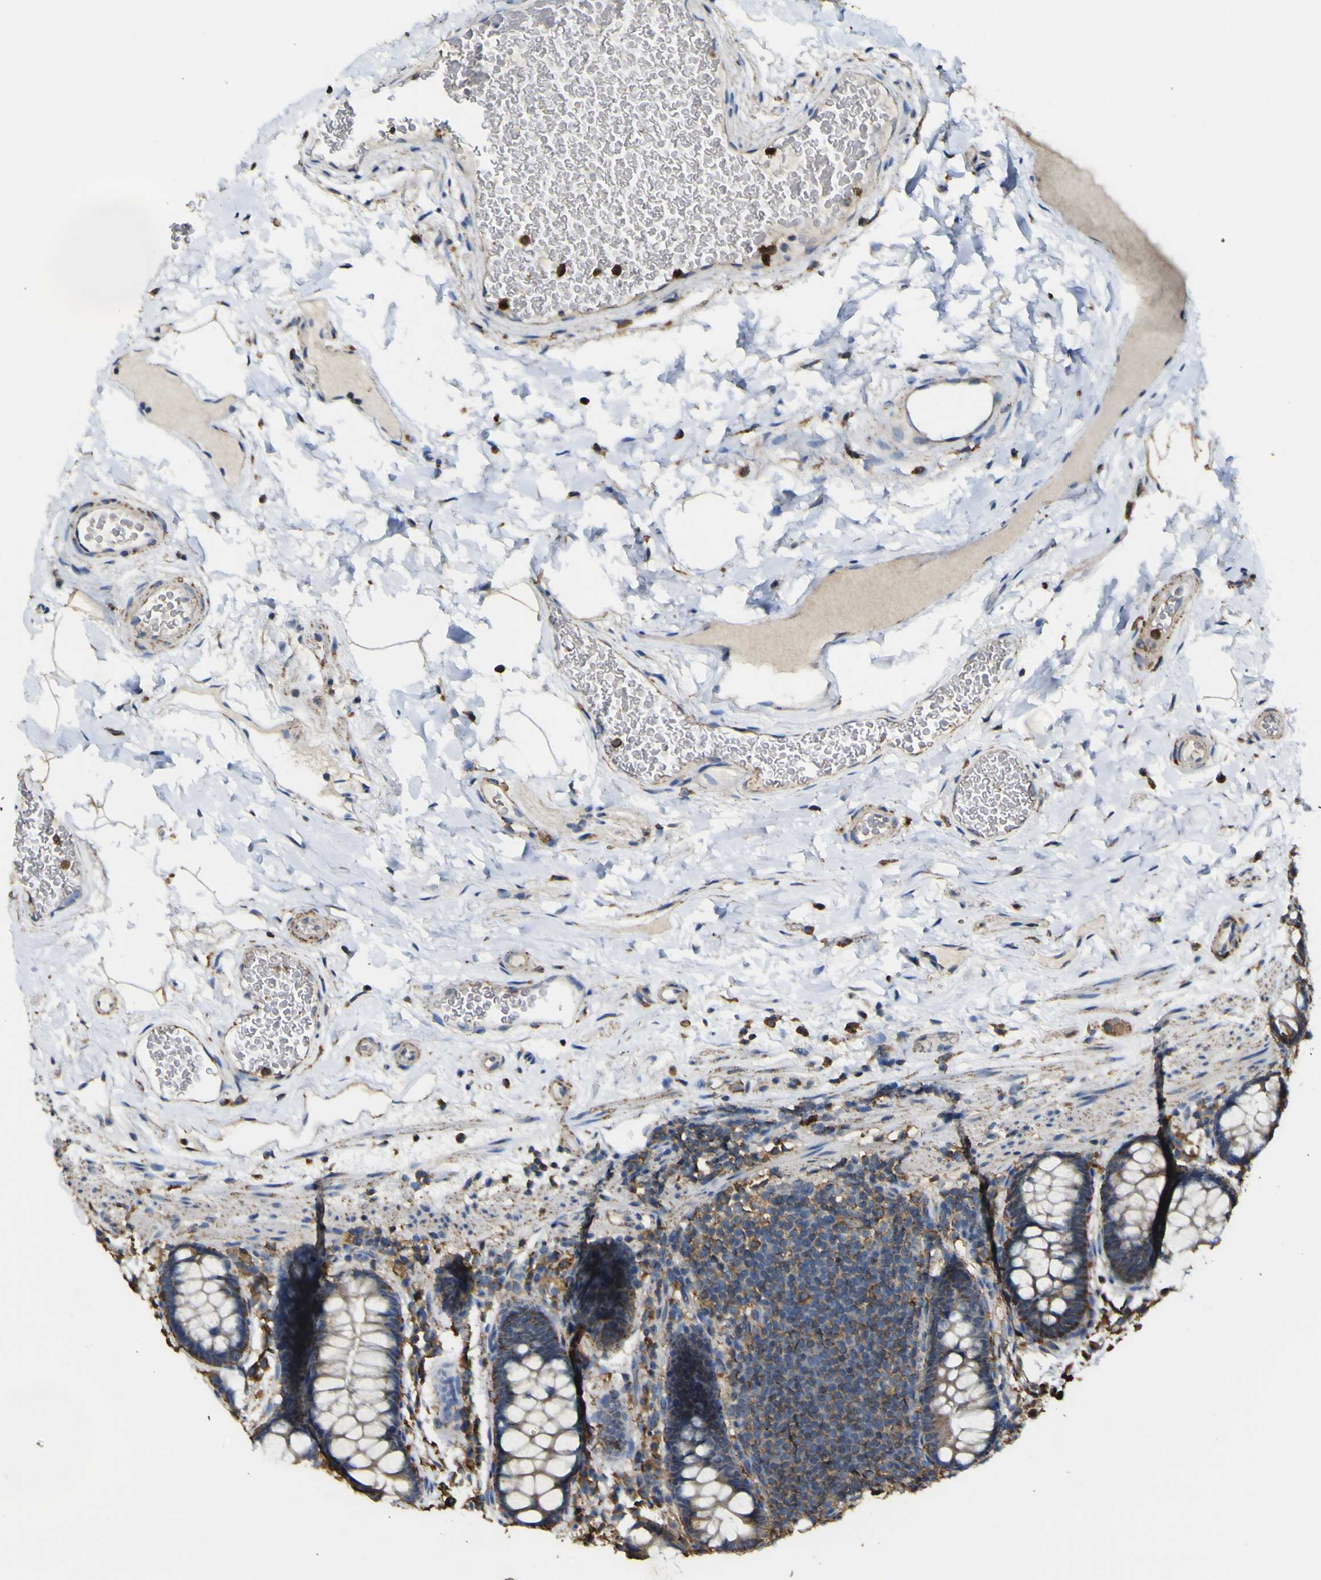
{"staining": {"intensity": "weak", "quantity": "25%-75%", "location": "cytoplasmic/membranous"}, "tissue": "colon", "cell_type": "Endothelial cells", "image_type": "normal", "snomed": [{"axis": "morphology", "description": "Normal tissue, NOS"}, {"axis": "topography", "description": "Colon"}], "caption": "Weak cytoplasmic/membranous protein expression is appreciated in approximately 25%-75% of endothelial cells in colon. Nuclei are stained in blue.", "gene": "ACSL3", "patient": {"sex": "female", "age": 80}}